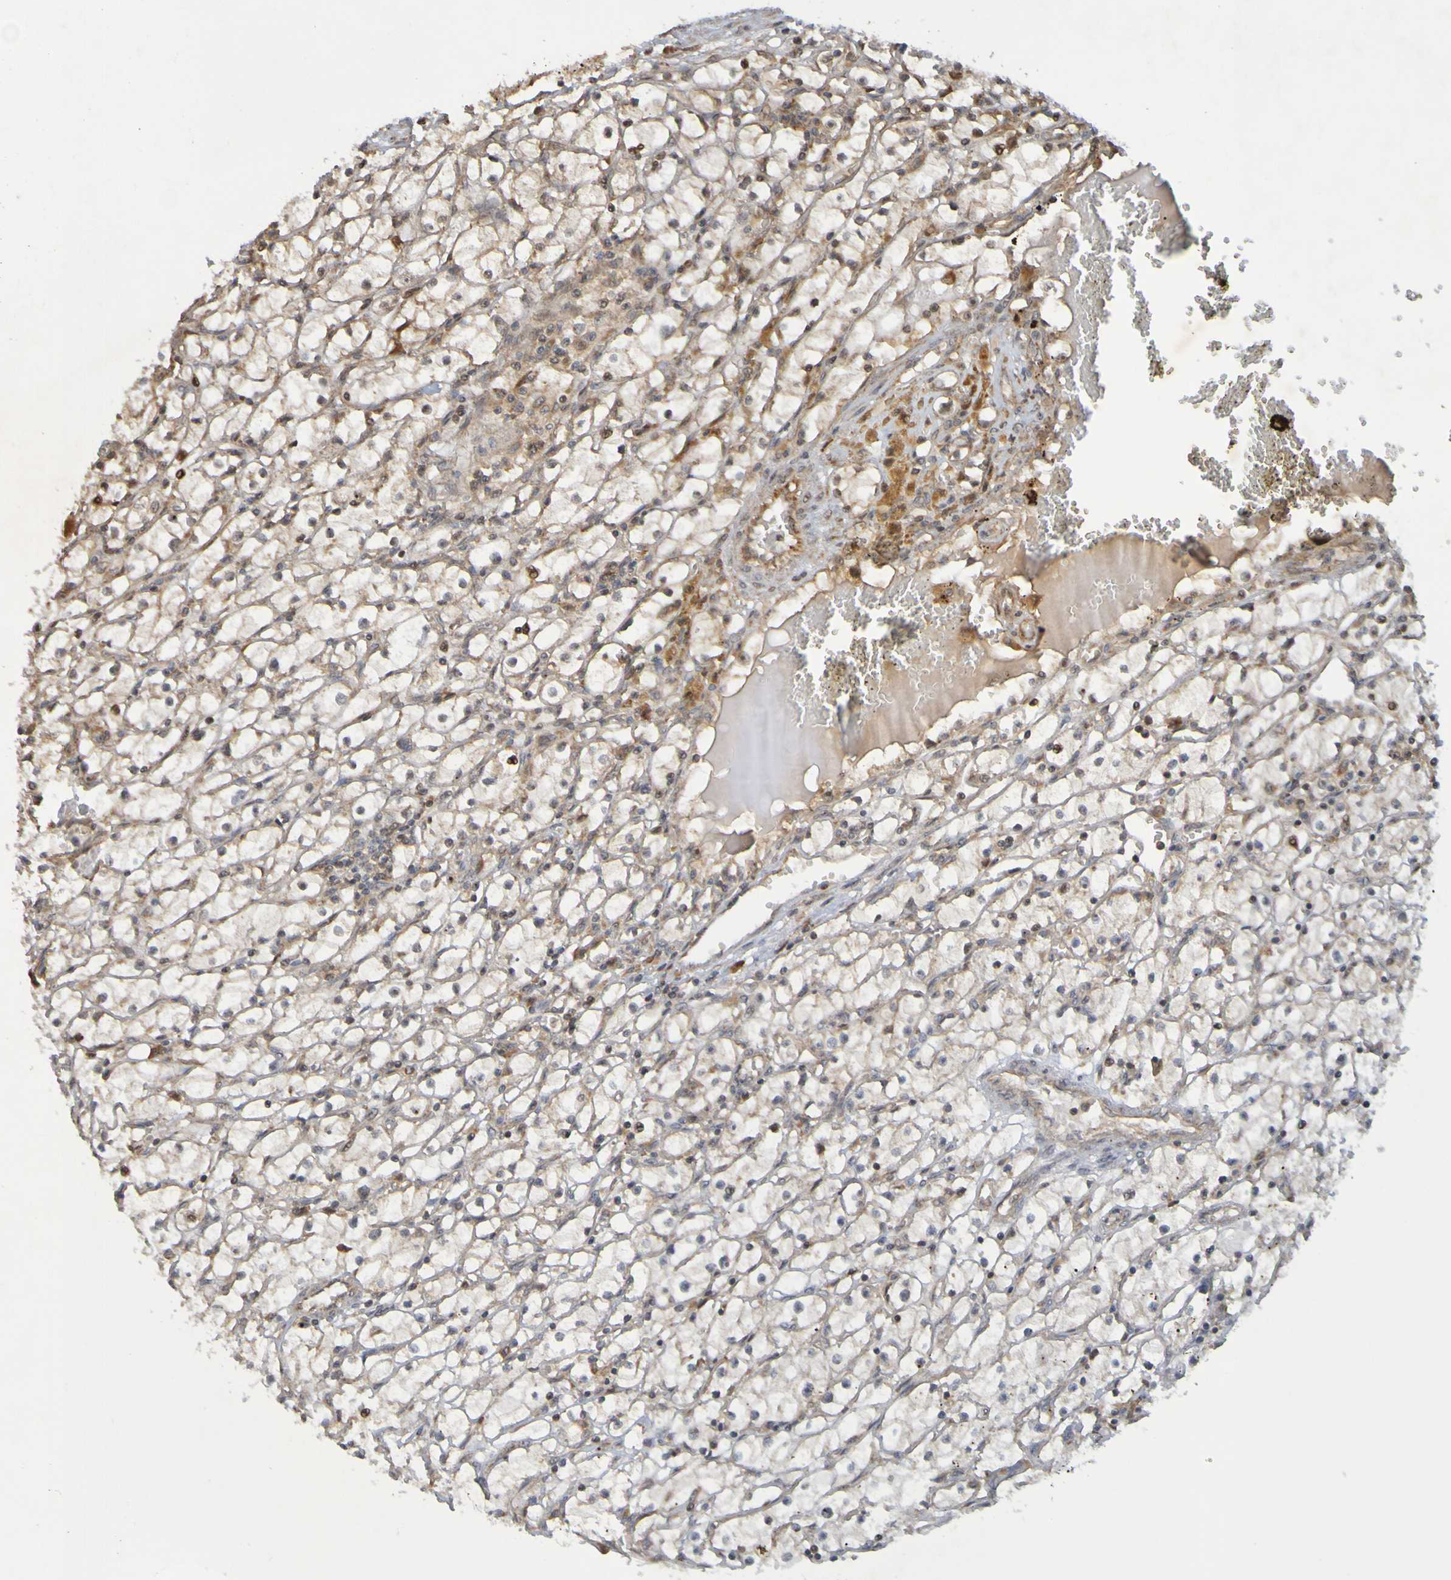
{"staining": {"intensity": "weak", "quantity": "25%-75%", "location": "cytoplasmic/membranous"}, "tissue": "renal cancer", "cell_type": "Tumor cells", "image_type": "cancer", "snomed": [{"axis": "morphology", "description": "Adenocarcinoma, NOS"}, {"axis": "topography", "description": "Kidney"}], "caption": "Tumor cells exhibit weak cytoplasmic/membranous staining in about 25%-75% of cells in renal cancer (adenocarcinoma).", "gene": "TMBIM1", "patient": {"sex": "male", "age": 56}}